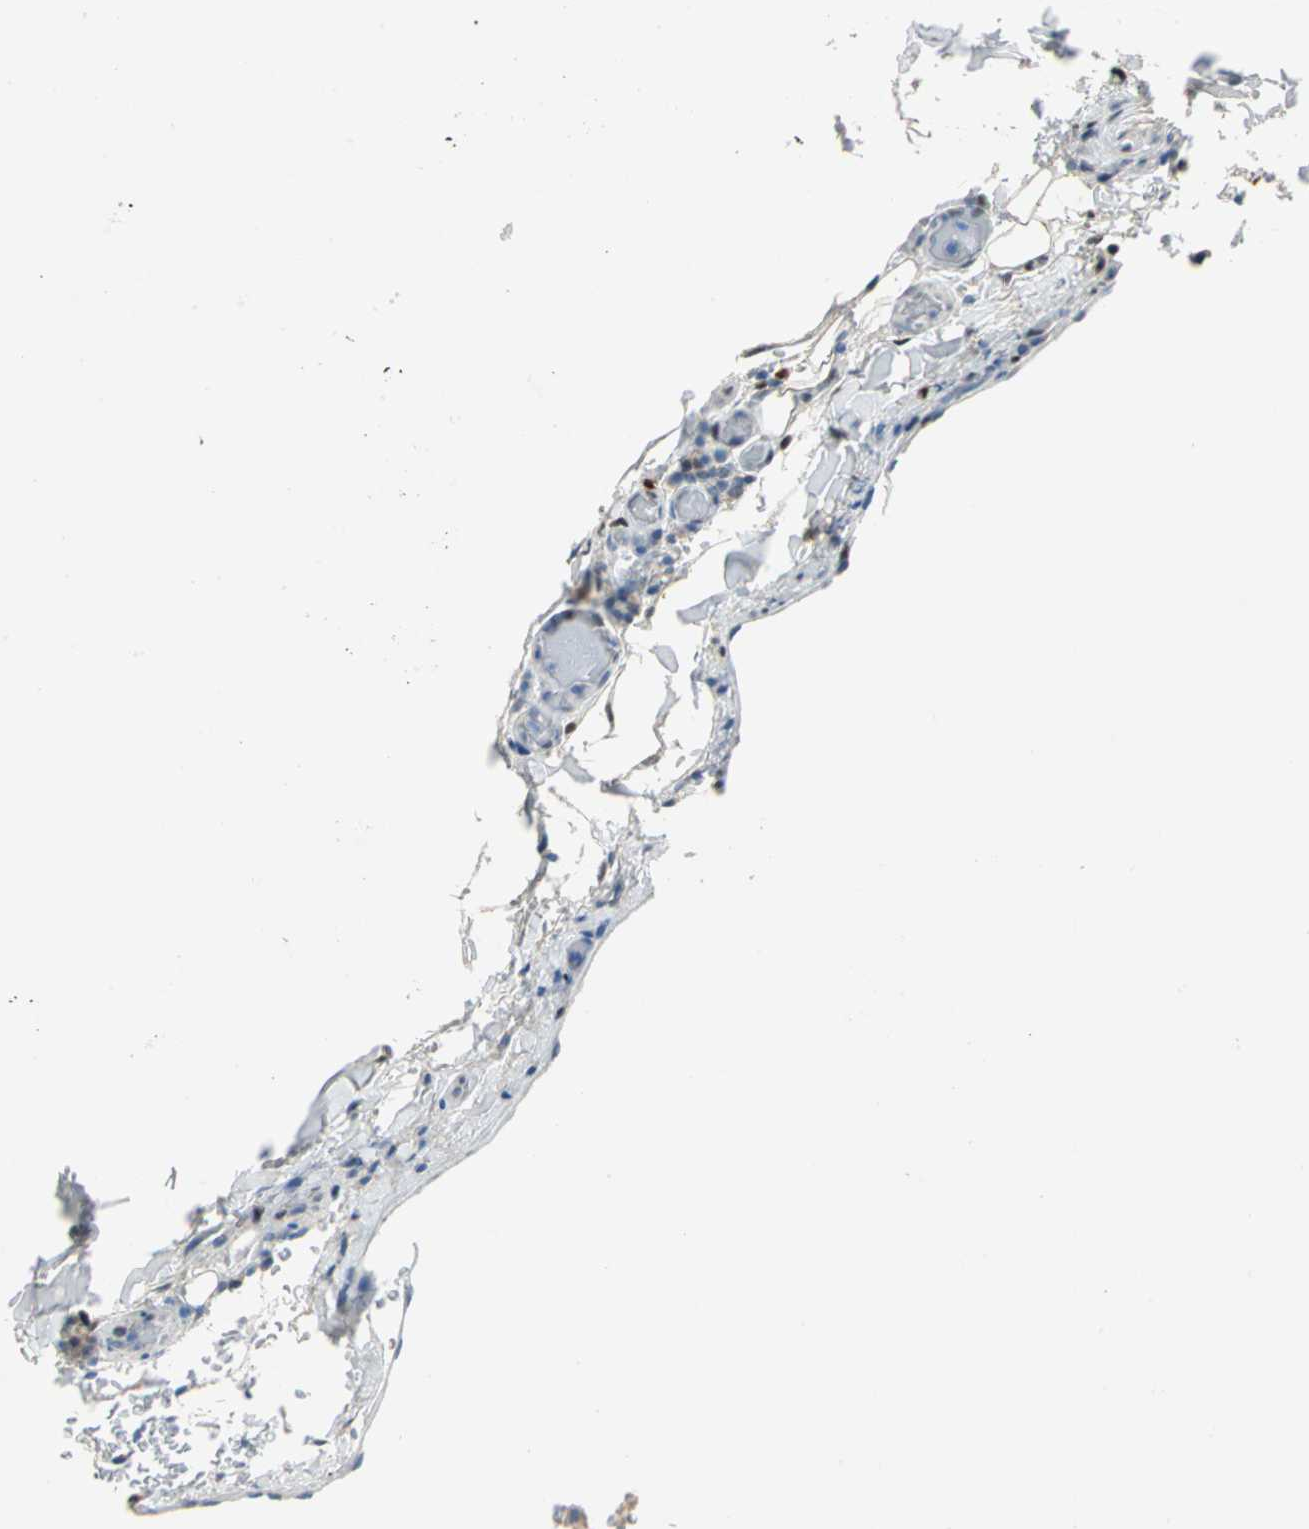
{"staining": {"intensity": "strong", "quantity": ">75%", "location": "nuclear"}, "tissue": "thyroid cancer", "cell_type": "Tumor cells", "image_type": "cancer", "snomed": [{"axis": "morphology", "description": "Papillary adenocarcinoma, NOS"}, {"axis": "topography", "description": "Thyroid gland"}], "caption": "Tumor cells reveal high levels of strong nuclear expression in approximately >75% of cells in human thyroid cancer.", "gene": "NAB2", "patient": {"sex": "female", "age": 30}}